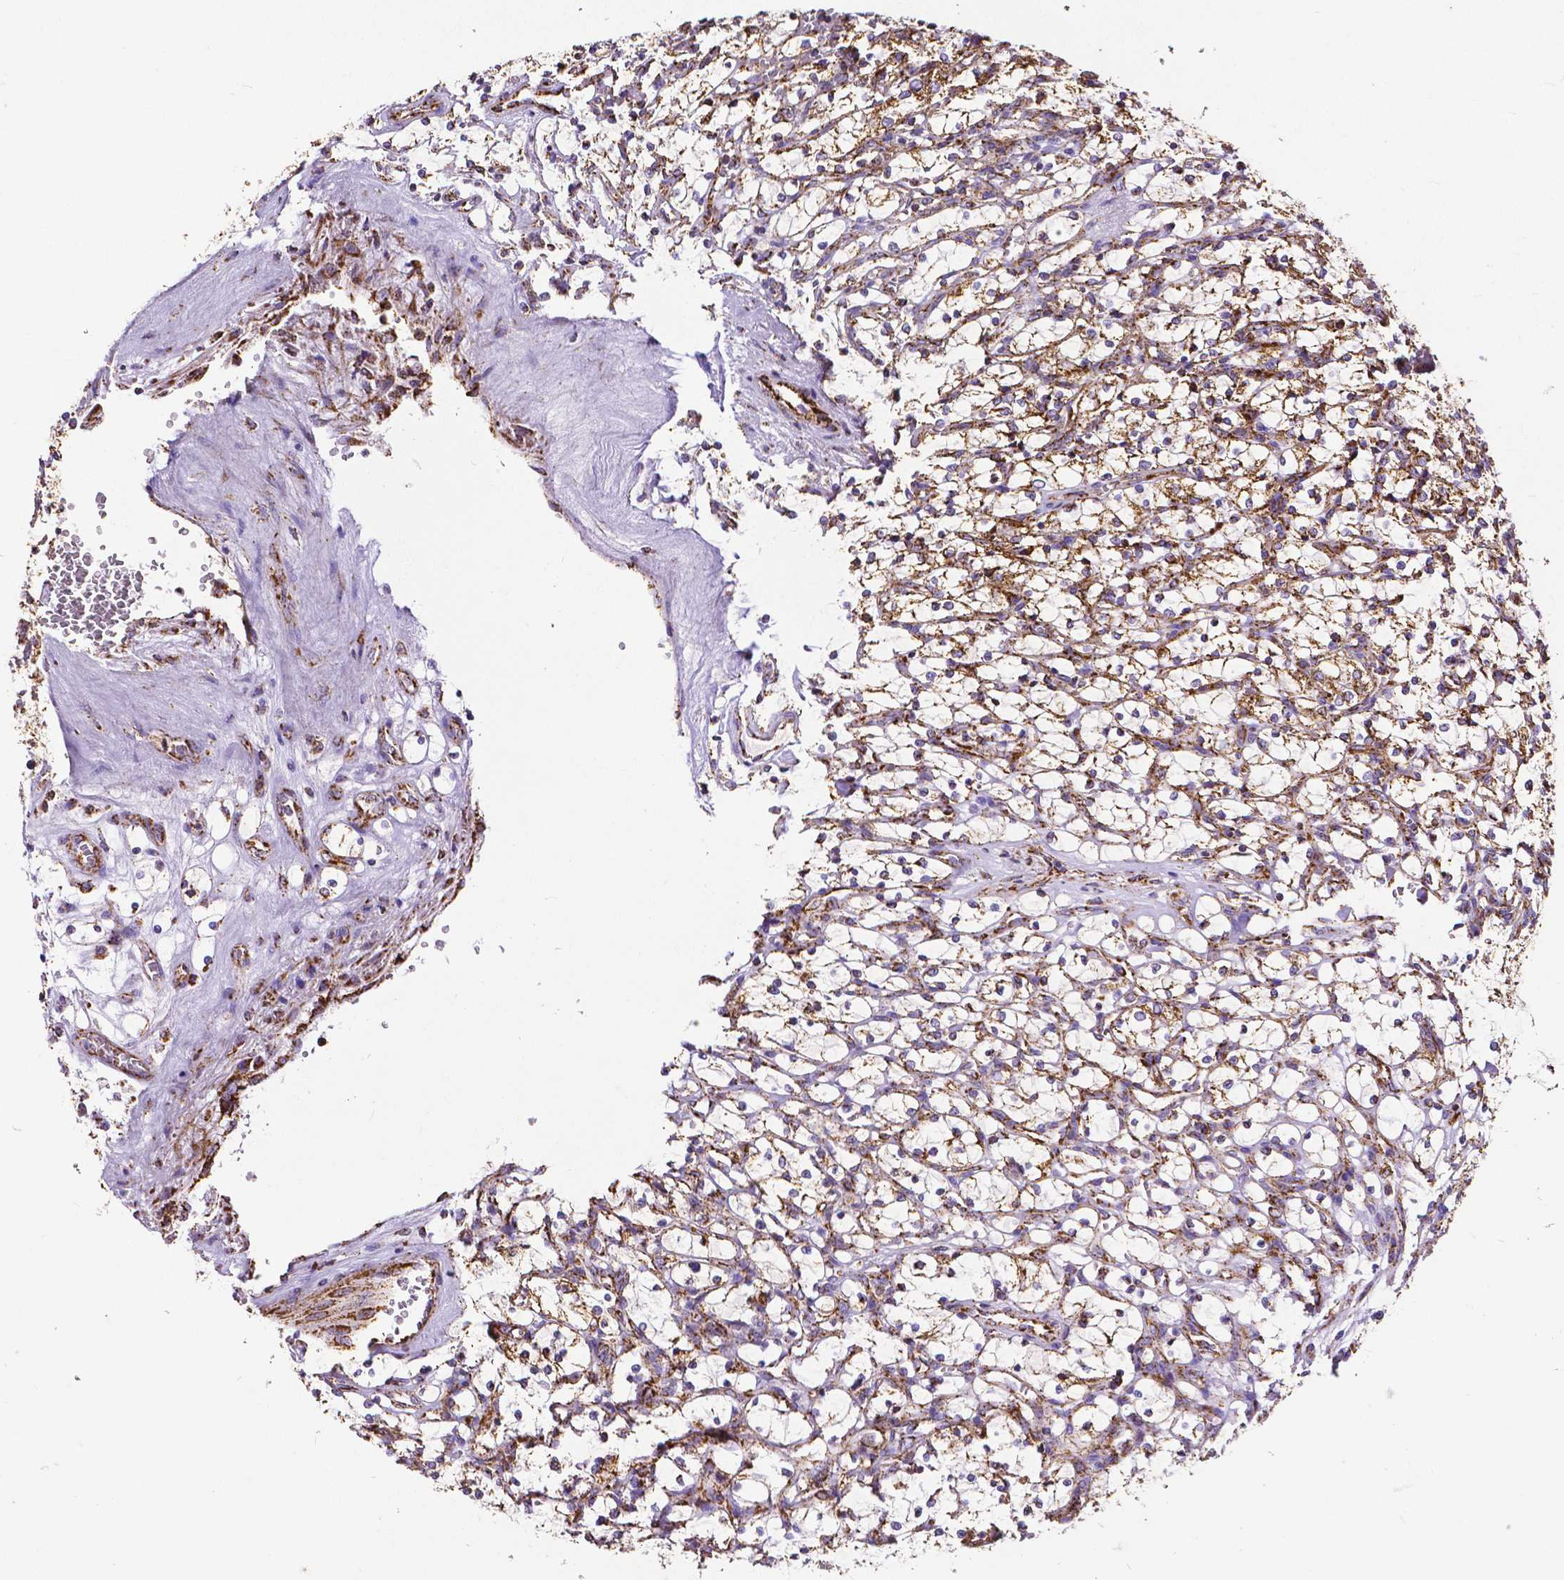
{"staining": {"intensity": "moderate", "quantity": "25%-75%", "location": "cytoplasmic/membranous"}, "tissue": "renal cancer", "cell_type": "Tumor cells", "image_type": "cancer", "snomed": [{"axis": "morphology", "description": "Adenocarcinoma, NOS"}, {"axis": "topography", "description": "Kidney"}], "caption": "An immunohistochemistry photomicrograph of tumor tissue is shown. Protein staining in brown highlights moderate cytoplasmic/membranous positivity in renal cancer within tumor cells.", "gene": "MACC1", "patient": {"sex": "female", "age": 69}}